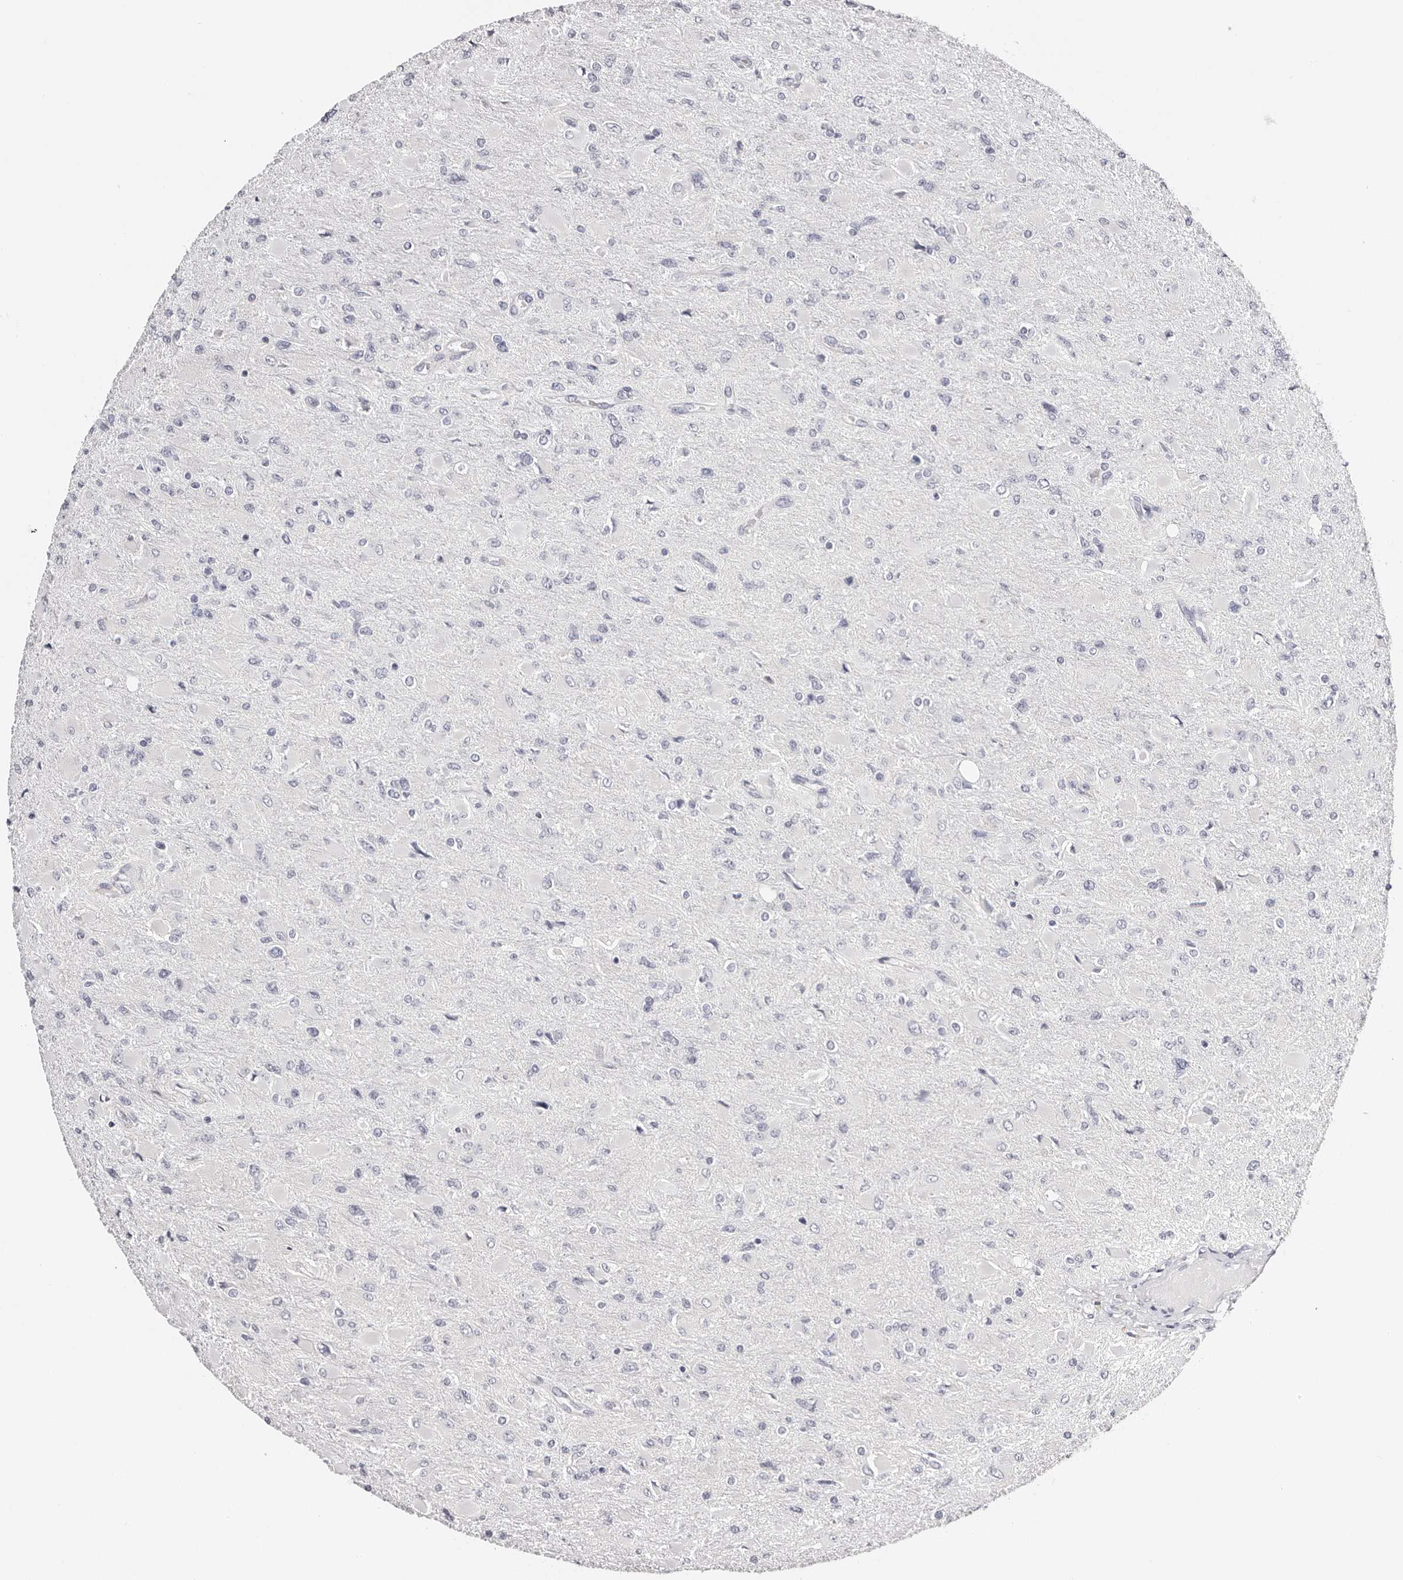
{"staining": {"intensity": "negative", "quantity": "none", "location": "none"}, "tissue": "glioma", "cell_type": "Tumor cells", "image_type": "cancer", "snomed": [{"axis": "morphology", "description": "Glioma, malignant, High grade"}, {"axis": "topography", "description": "Cerebral cortex"}], "caption": "Immunohistochemistry (IHC) micrograph of glioma stained for a protein (brown), which demonstrates no positivity in tumor cells.", "gene": "ROM1", "patient": {"sex": "female", "age": 36}}